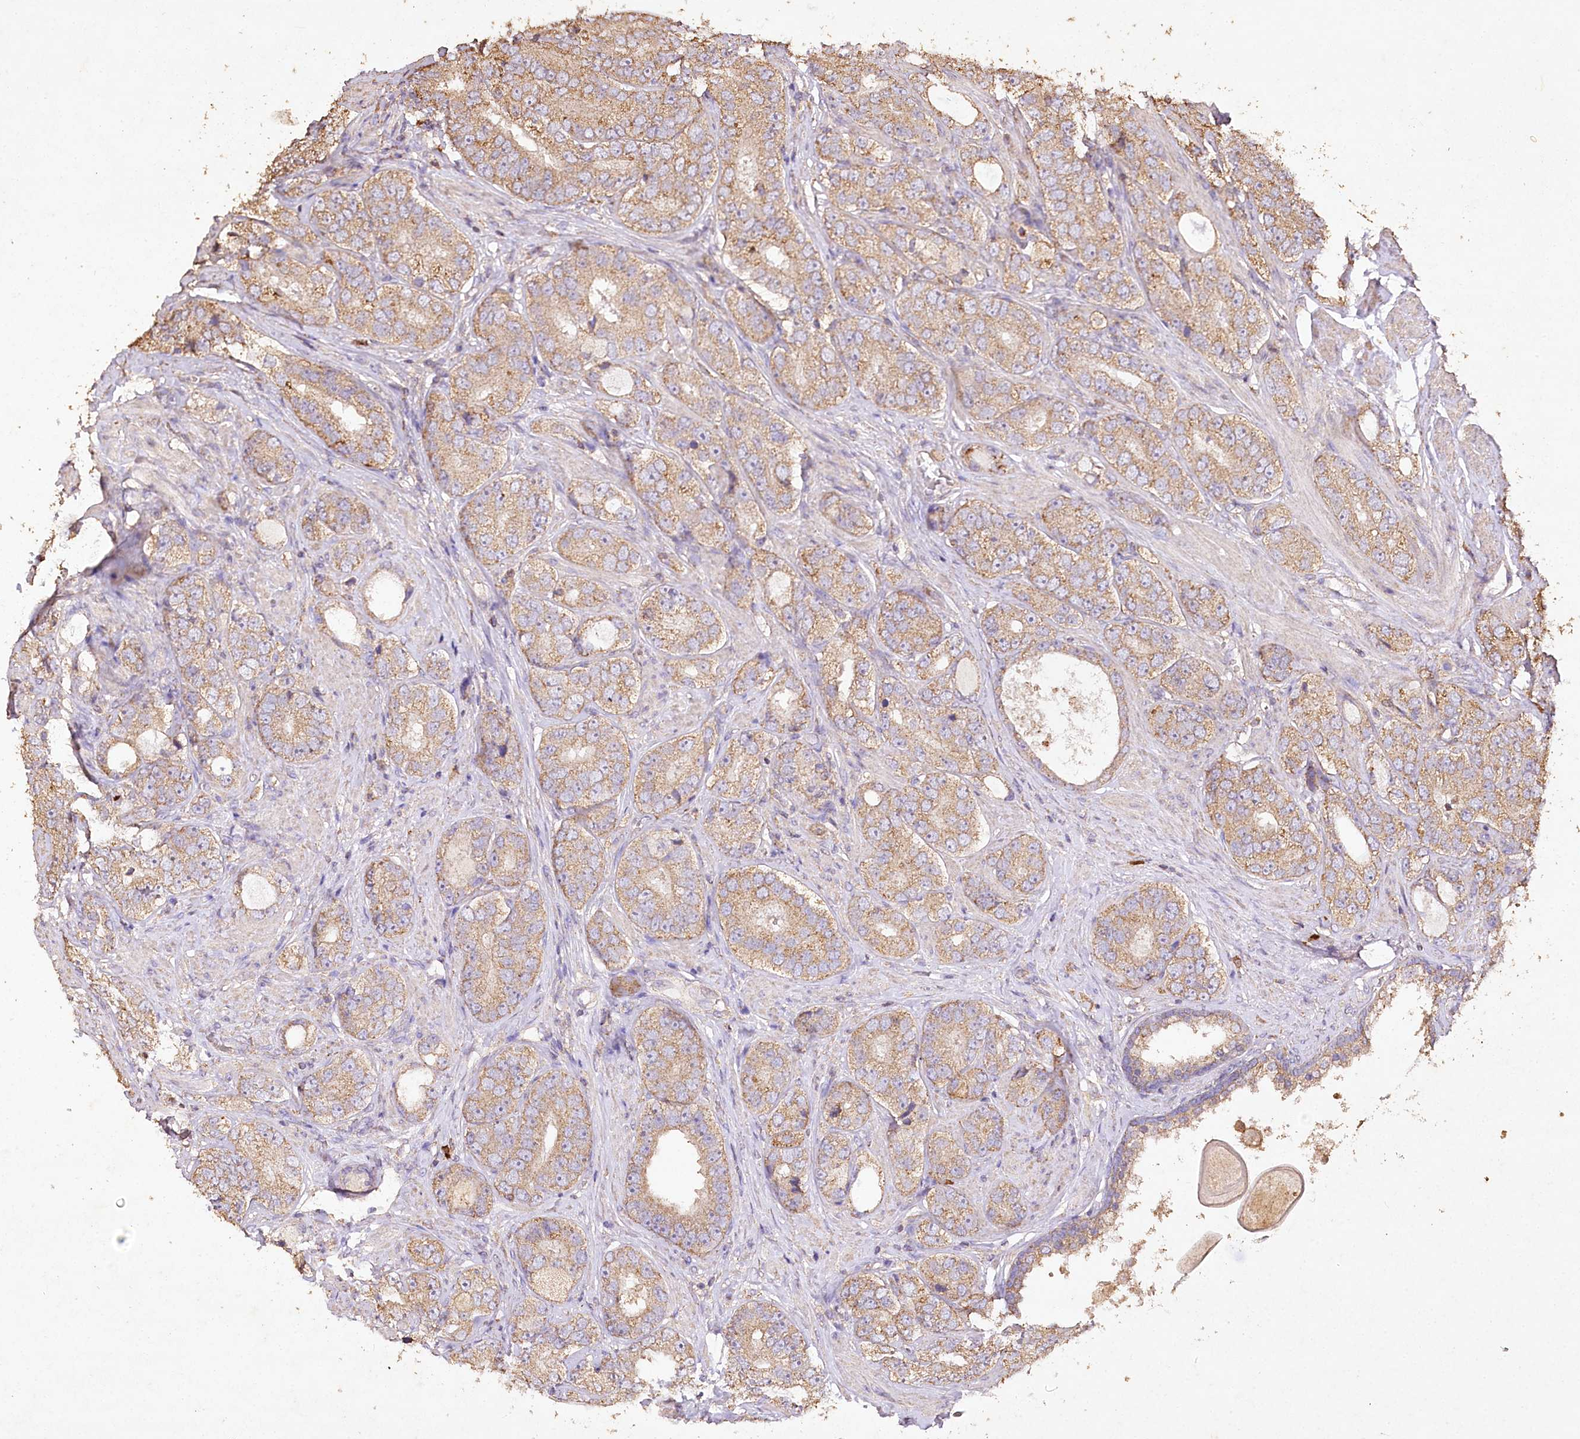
{"staining": {"intensity": "moderate", "quantity": ">75%", "location": "cytoplasmic/membranous"}, "tissue": "prostate cancer", "cell_type": "Tumor cells", "image_type": "cancer", "snomed": [{"axis": "morphology", "description": "Adenocarcinoma, High grade"}, {"axis": "topography", "description": "Prostate"}], "caption": "Immunohistochemistry (IHC) image of neoplastic tissue: prostate cancer stained using immunohistochemistry exhibits medium levels of moderate protein expression localized specifically in the cytoplasmic/membranous of tumor cells, appearing as a cytoplasmic/membranous brown color.", "gene": "IREB2", "patient": {"sex": "male", "age": 56}}